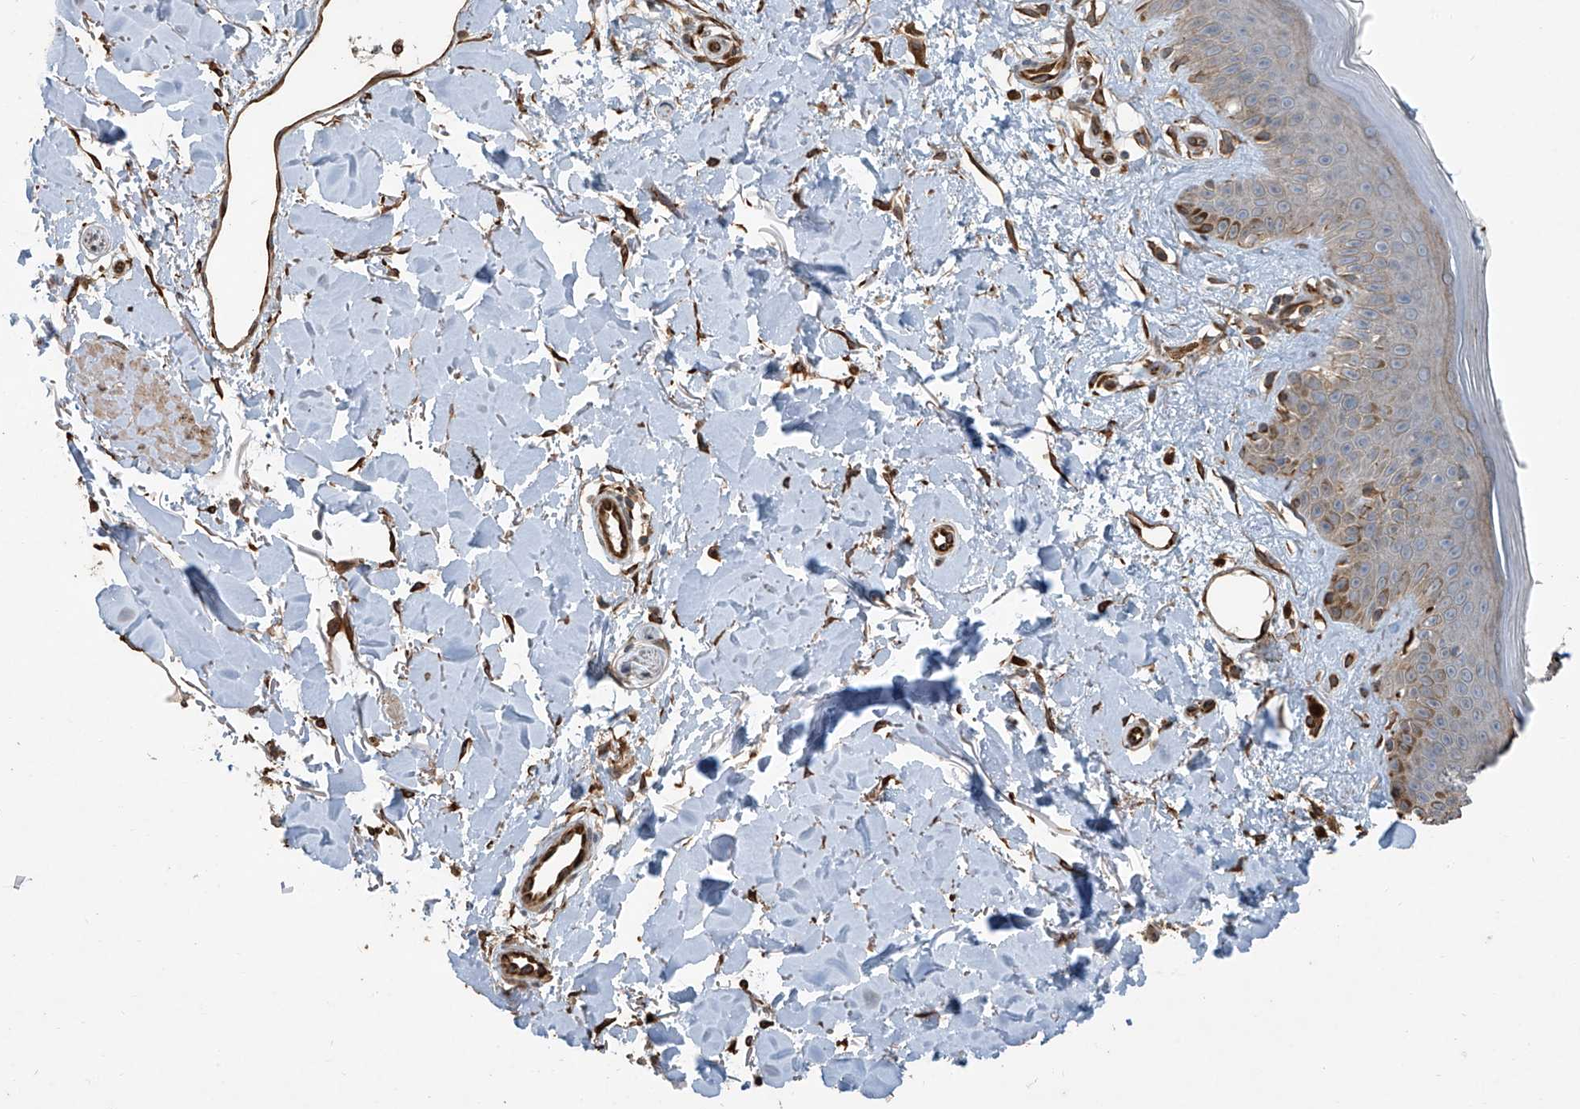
{"staining": {"intensity": "strong", "quantity": ">75%", "location": "cytoplasmic/membranous"}, "tissue": "skin", "cell_type": "Fibroblasts", "image_type": "normal", "snomed": [{"axis": "morphology", "description": "Normal tissue, NOS"}, {"axis": "topography", "description": "Skin"}], "caption": "Strong cytoplasmic/membranous expression is identified in approximately >75% of fibroblasts in benign skin. Immunohistochemistry stains the protein in brown and the nuclei are stained blue.", "gene": "AGBL5", "patient": {"sex": "female", "age": 64}}